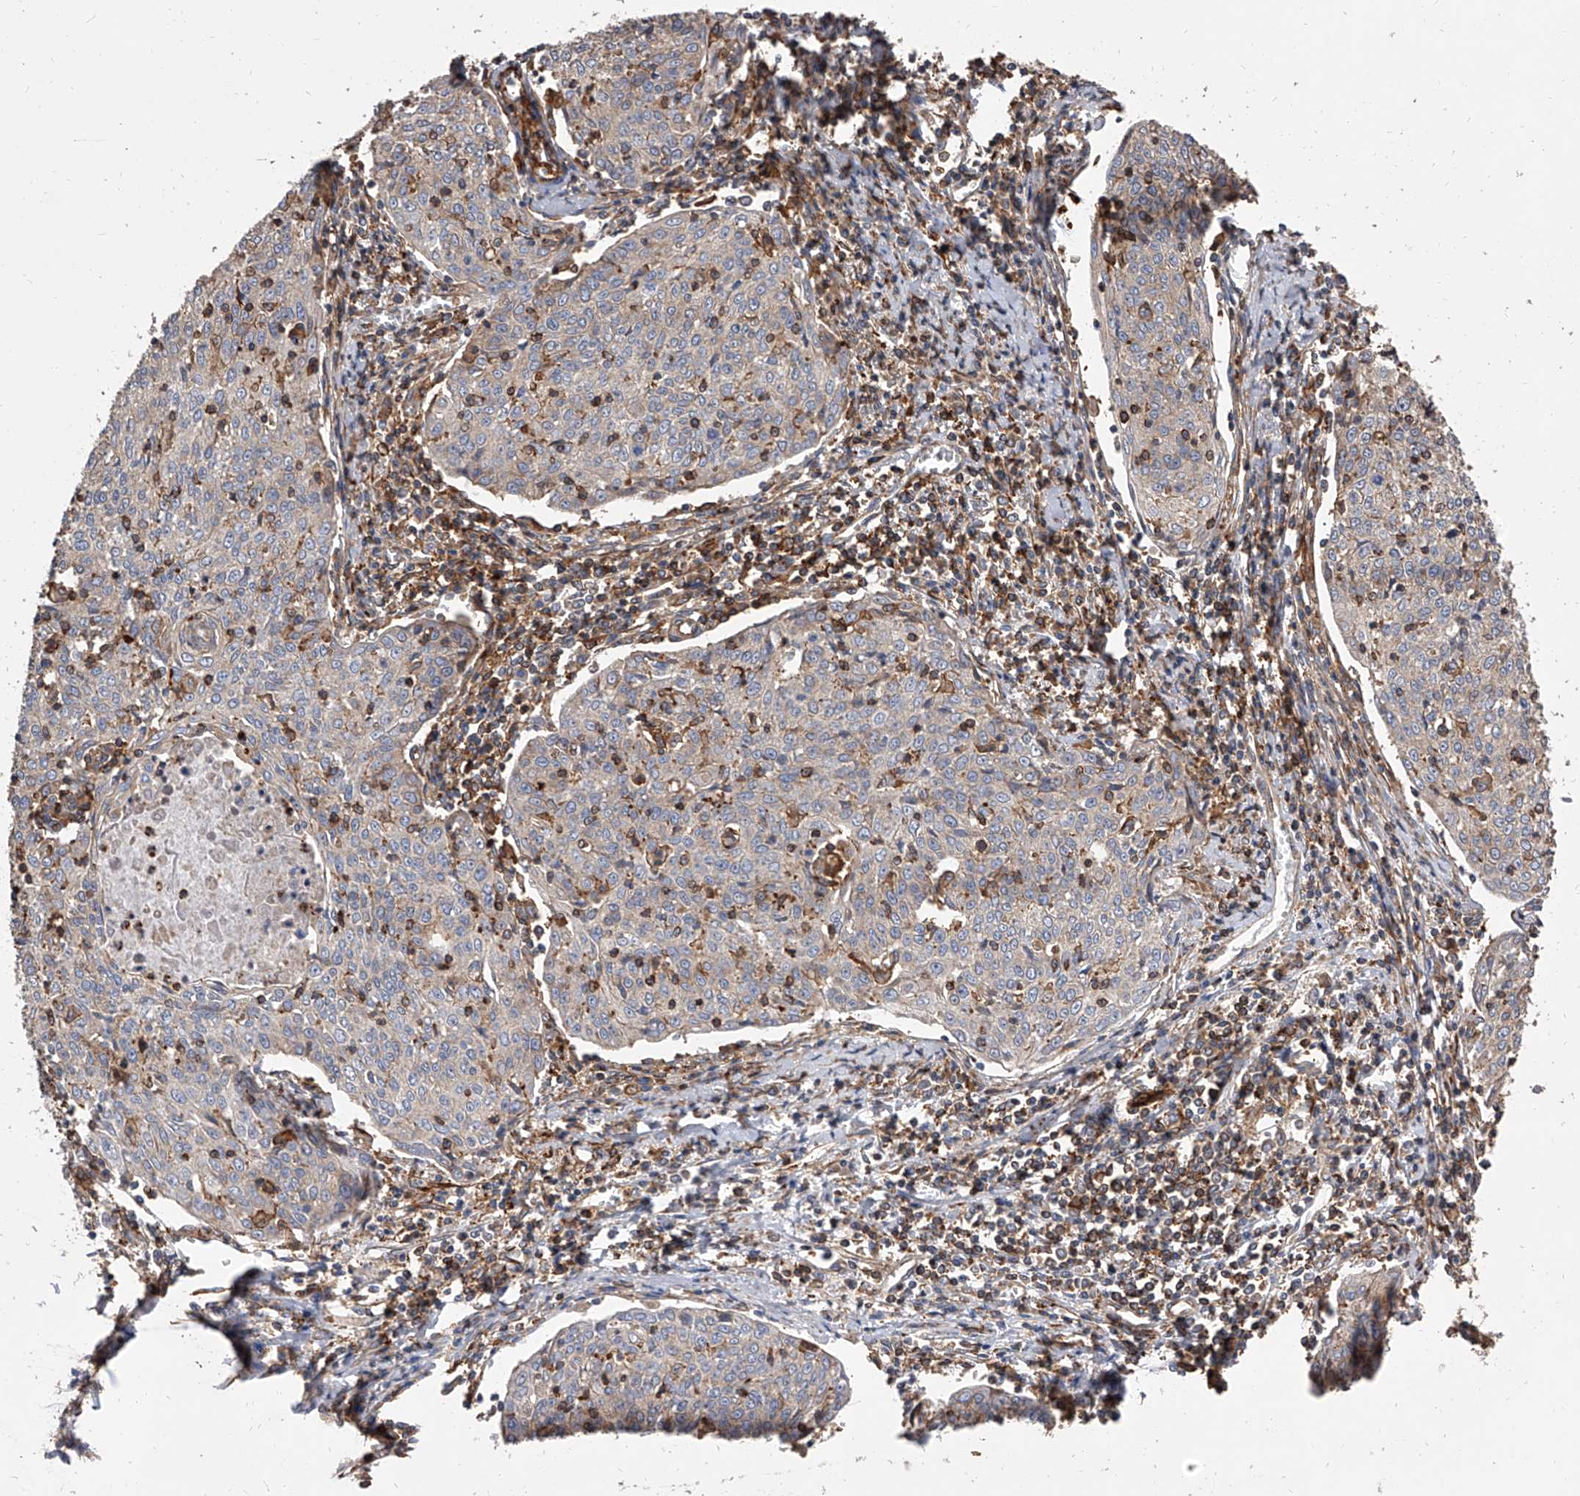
{"staining": {"intensity": "negative", "quantity": "none", "location": "none"}, "tissue": "cervical cancer", "cell_type": "Tumor cells", "image_type": "cancer", "snomed": [{"axis": "morphology", "description": "Squamous cell carcinoma, NOS"}, {"axis": "topography", "description": "Cervix"}], "caption": "Image shows no significant protein staining in tumor cells of squamous cell carcinoma (cervical).", "gene": "PISD", "patient": {"sex": "female", "age": 48}}